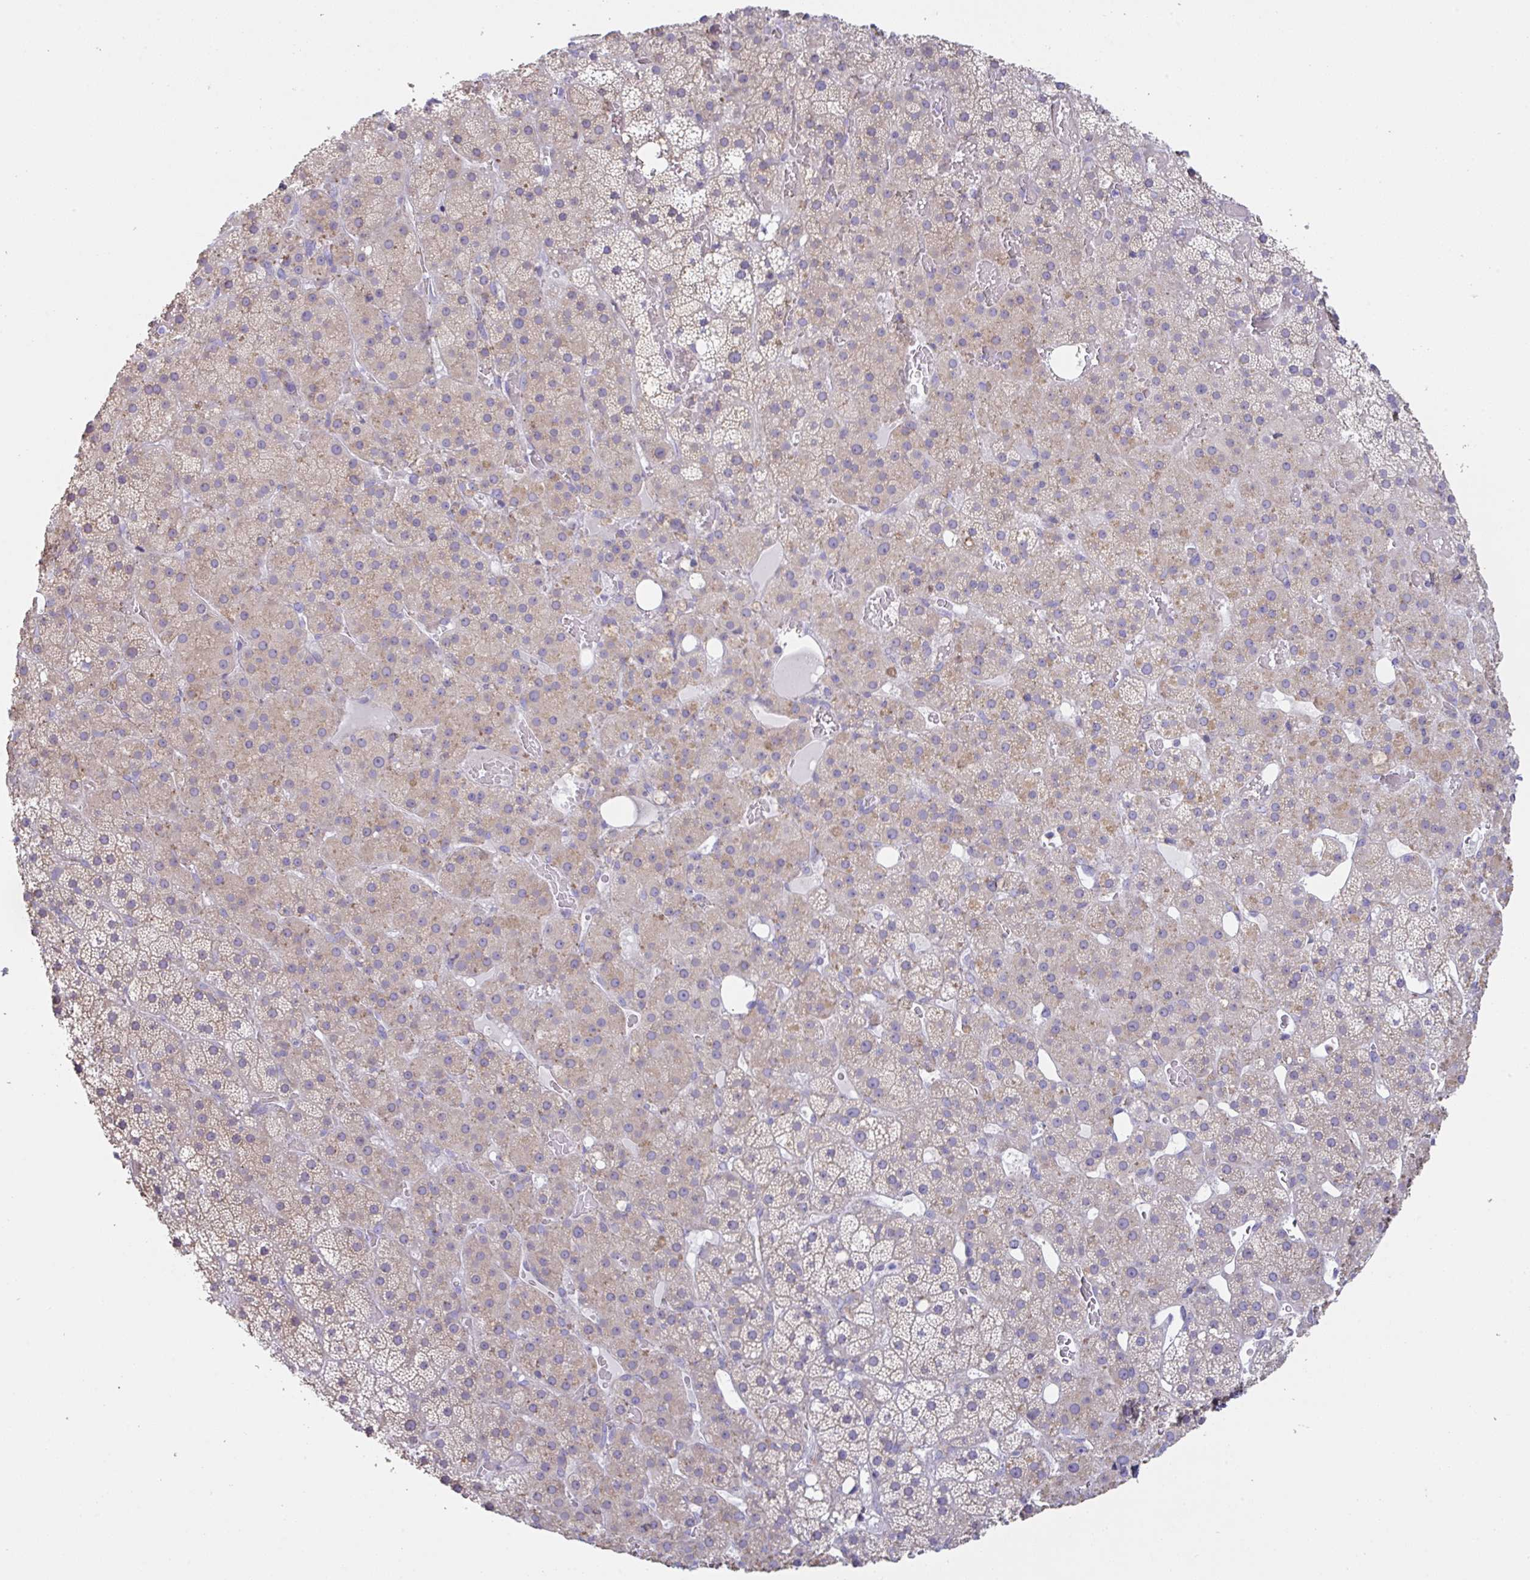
{"staining": {"intensity": "weak", "quantity": "<25%", "location": "cytoplasmic/membranous"}, "tissue": "adrenal gland", "cell_type": "Glandular cells", "image_type": "normal", "snomed": [{"axis": "morphology", "description": "Normal tissue, NOS"}, {"axis": "topography", "description": "Adrenal gland"}], "caption": "Histopathology image shows no protein positivity in glandular cells of benign adrenal gland. Nuclei are stained in blue.", "gene": "FAU", "patient": {"sex": "male", "age": 53}}